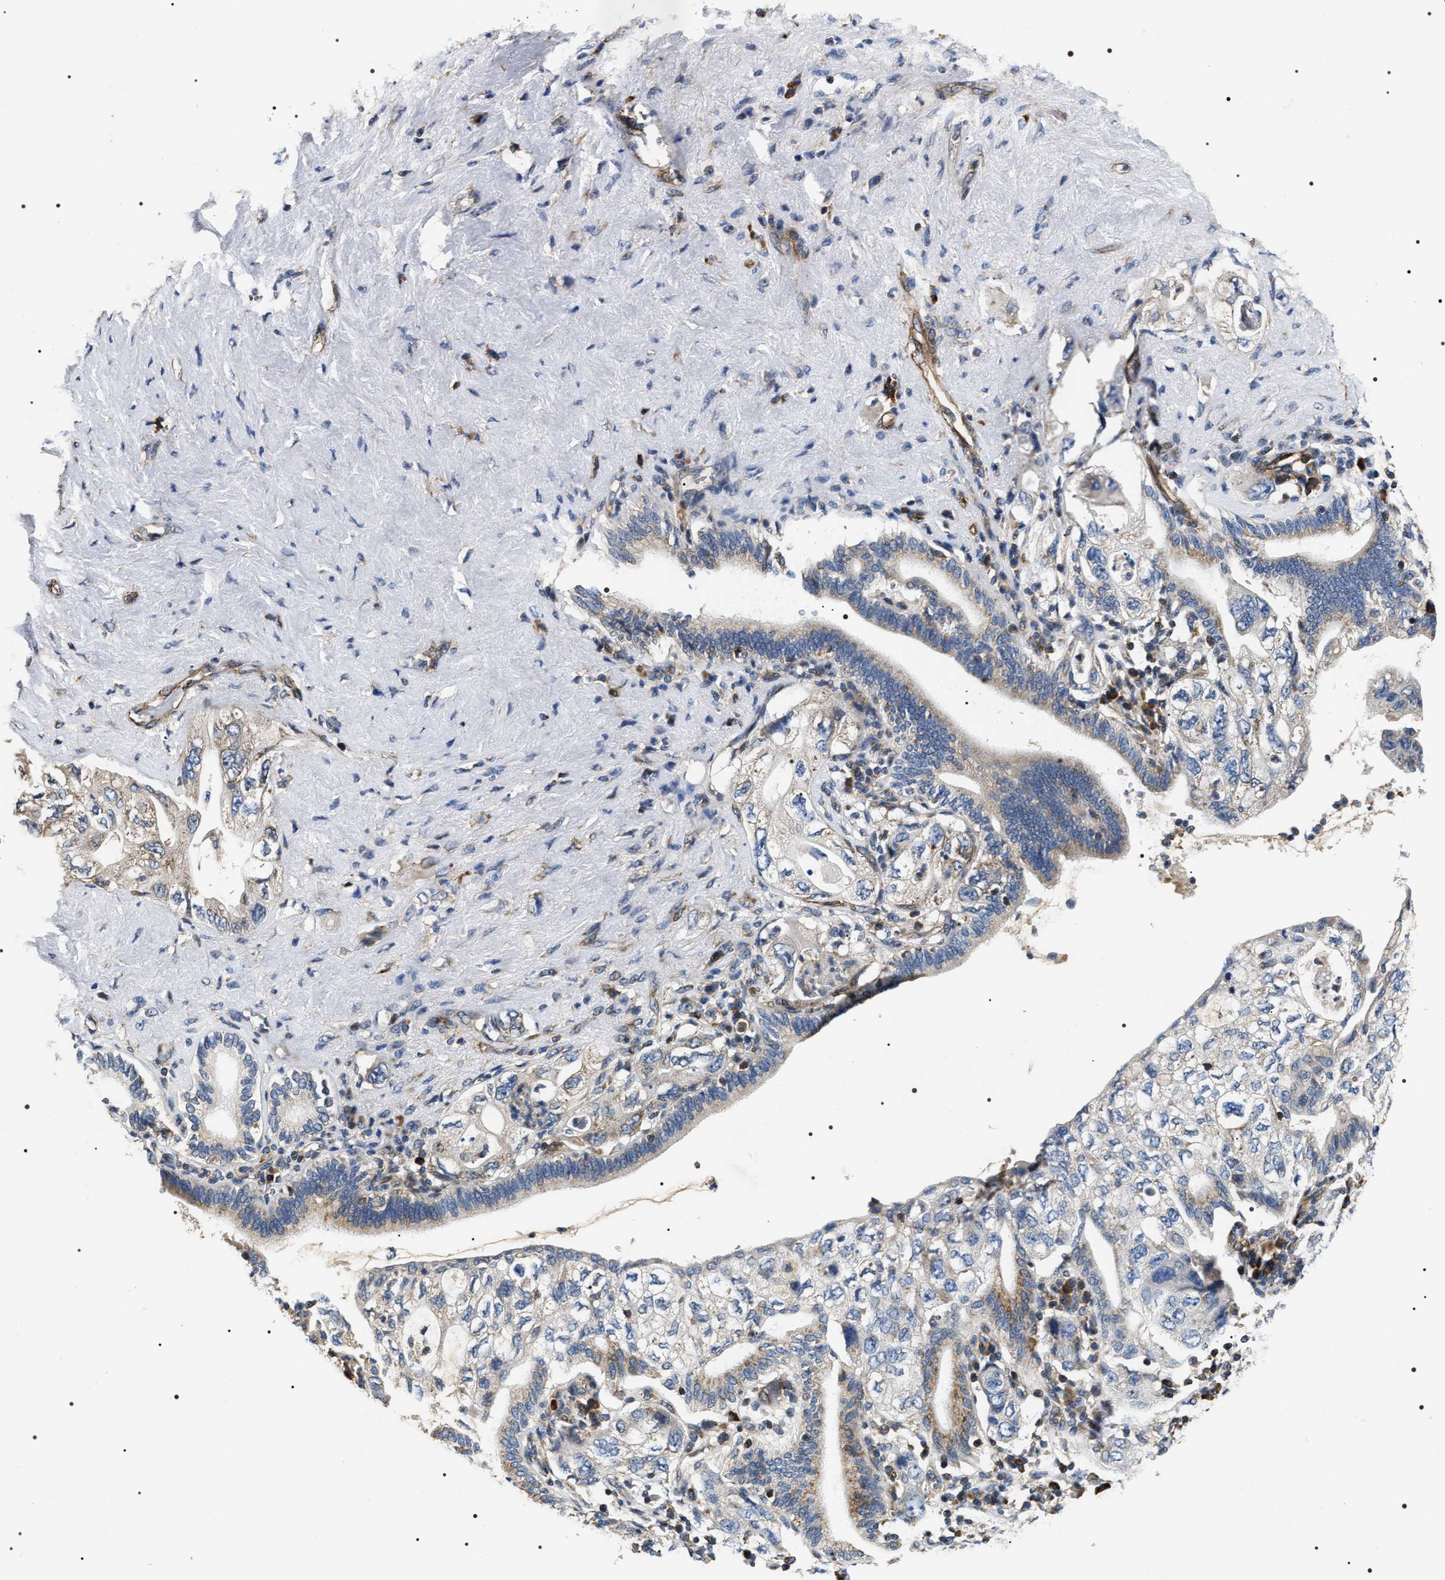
{"staining": {"intensity": "weak", "quantity": "<25%", "location": "cytoplasmic/membranous"}, "tissue": "pancreatic cancer", "cell_type": "Tumor cells", "image_type": "cancer", "snomed": [{"axis": "morphology", "description": "Adenocarcinoma, NOS"}, {"axis": "topography", "description": "Pancreas"}], "caption": "Immunohistochemistry (IHC) of human pancreatic cancer exhibits no expression in tumor cells. (DAB immunohistochemistry (IHC) visualized using brightfield microscopy, high magnification).", "gene": "ZC3HAV1L", "patient": {"sex": "female", "age": 73}}